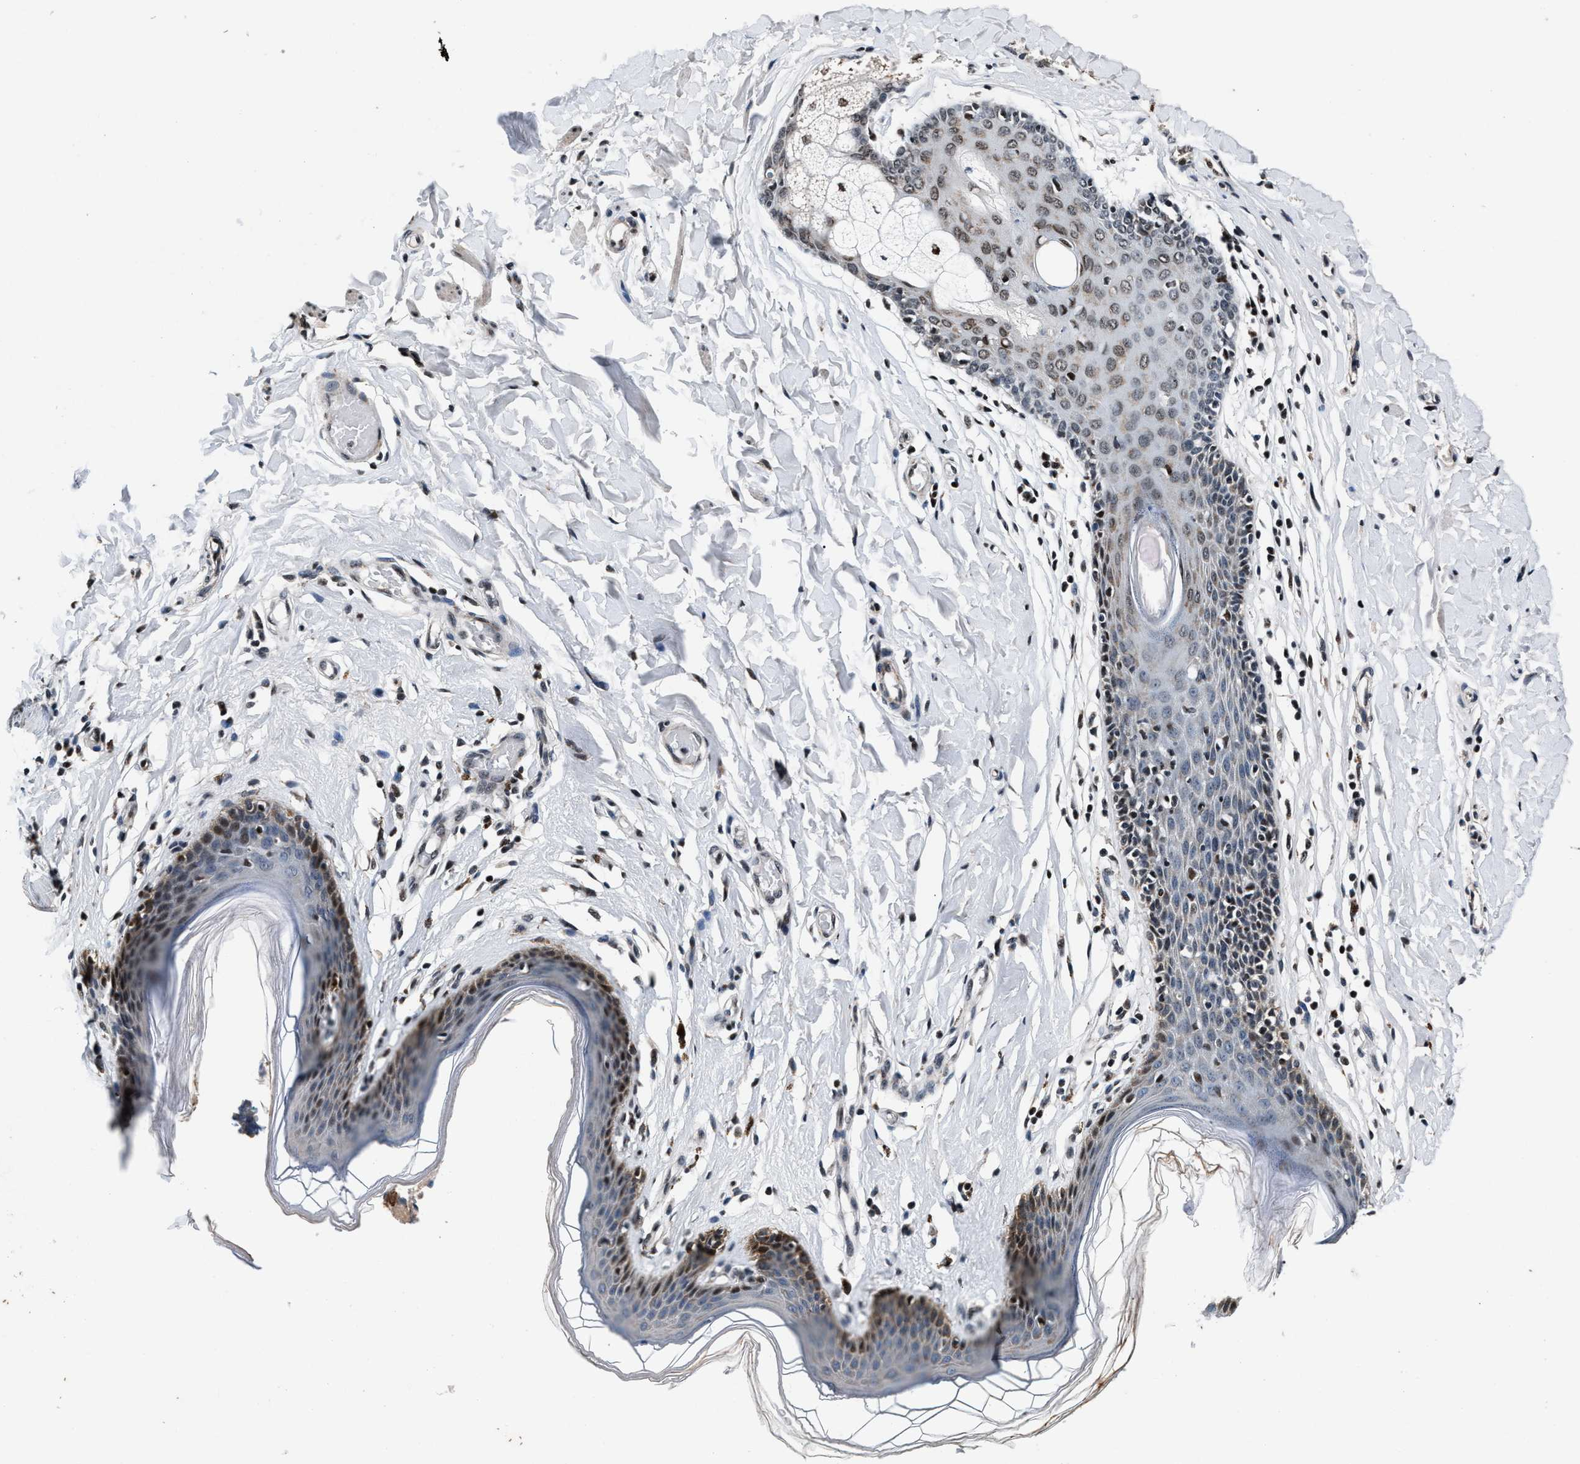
{"staining": {"intensity": "moderate", "quantity": "<25%", "location": "cytoplasmic/membranous,nuclear"}, "tissue": "skin", "cell_type": "Epidermal cells", "image_type": "normal", "snomed": [{"axis": "morphology", "description": "Normal tissue, NOS"}, {"axis": "topography", "description": "Vulva"}], "caption": "Skin stained with DAB (3,3'-diaminobenzidine) immunohistochemistry (IHC) shows low levels of moderate cytoplasmic/membranous,nuclear positivity in approximately <25% of epidermal cells.", "gene": "PRRC2B", "patient": {"sex": "female", "age": 66}}